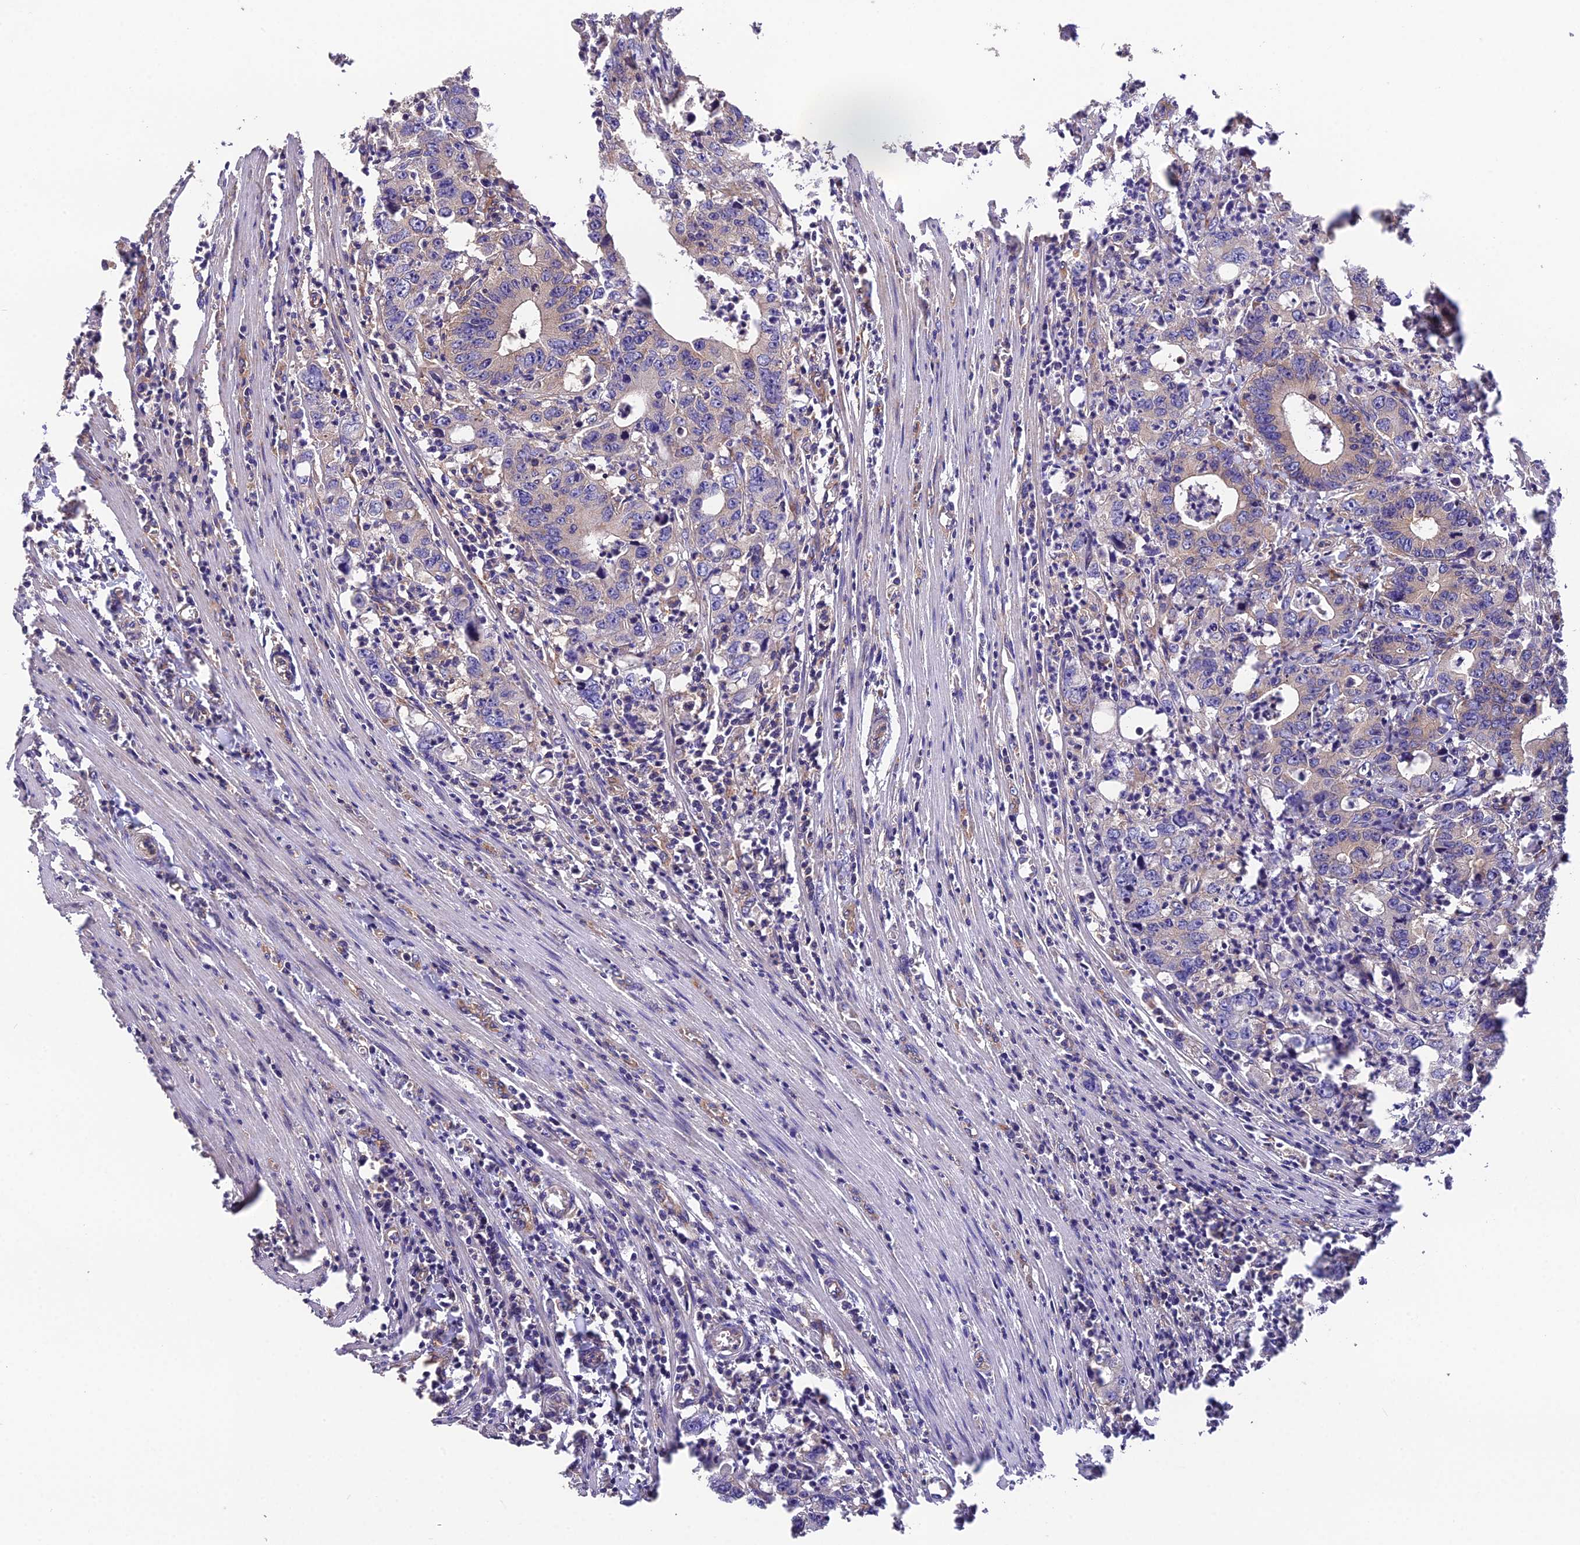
{"staining": {"intensity": "negative", "quantity": "none", "location": "none"}, "tissue": "colorectal cancer", "cell_type": "Tumor cells", "image_type": "cancer", "snomed": [{"axis": "morphology", "description": "Adenocarcinoma, NOS"}, {"axis": "topography", "description": "Colon"}], "caption": "IHC image of colorectal cancer (adenocarcinoma) stained for a protein (brown), which demonstrates no staining in tumor cells.", "gene": "BLOC1S4", "patient": {"sex": "female", "age": 75}}